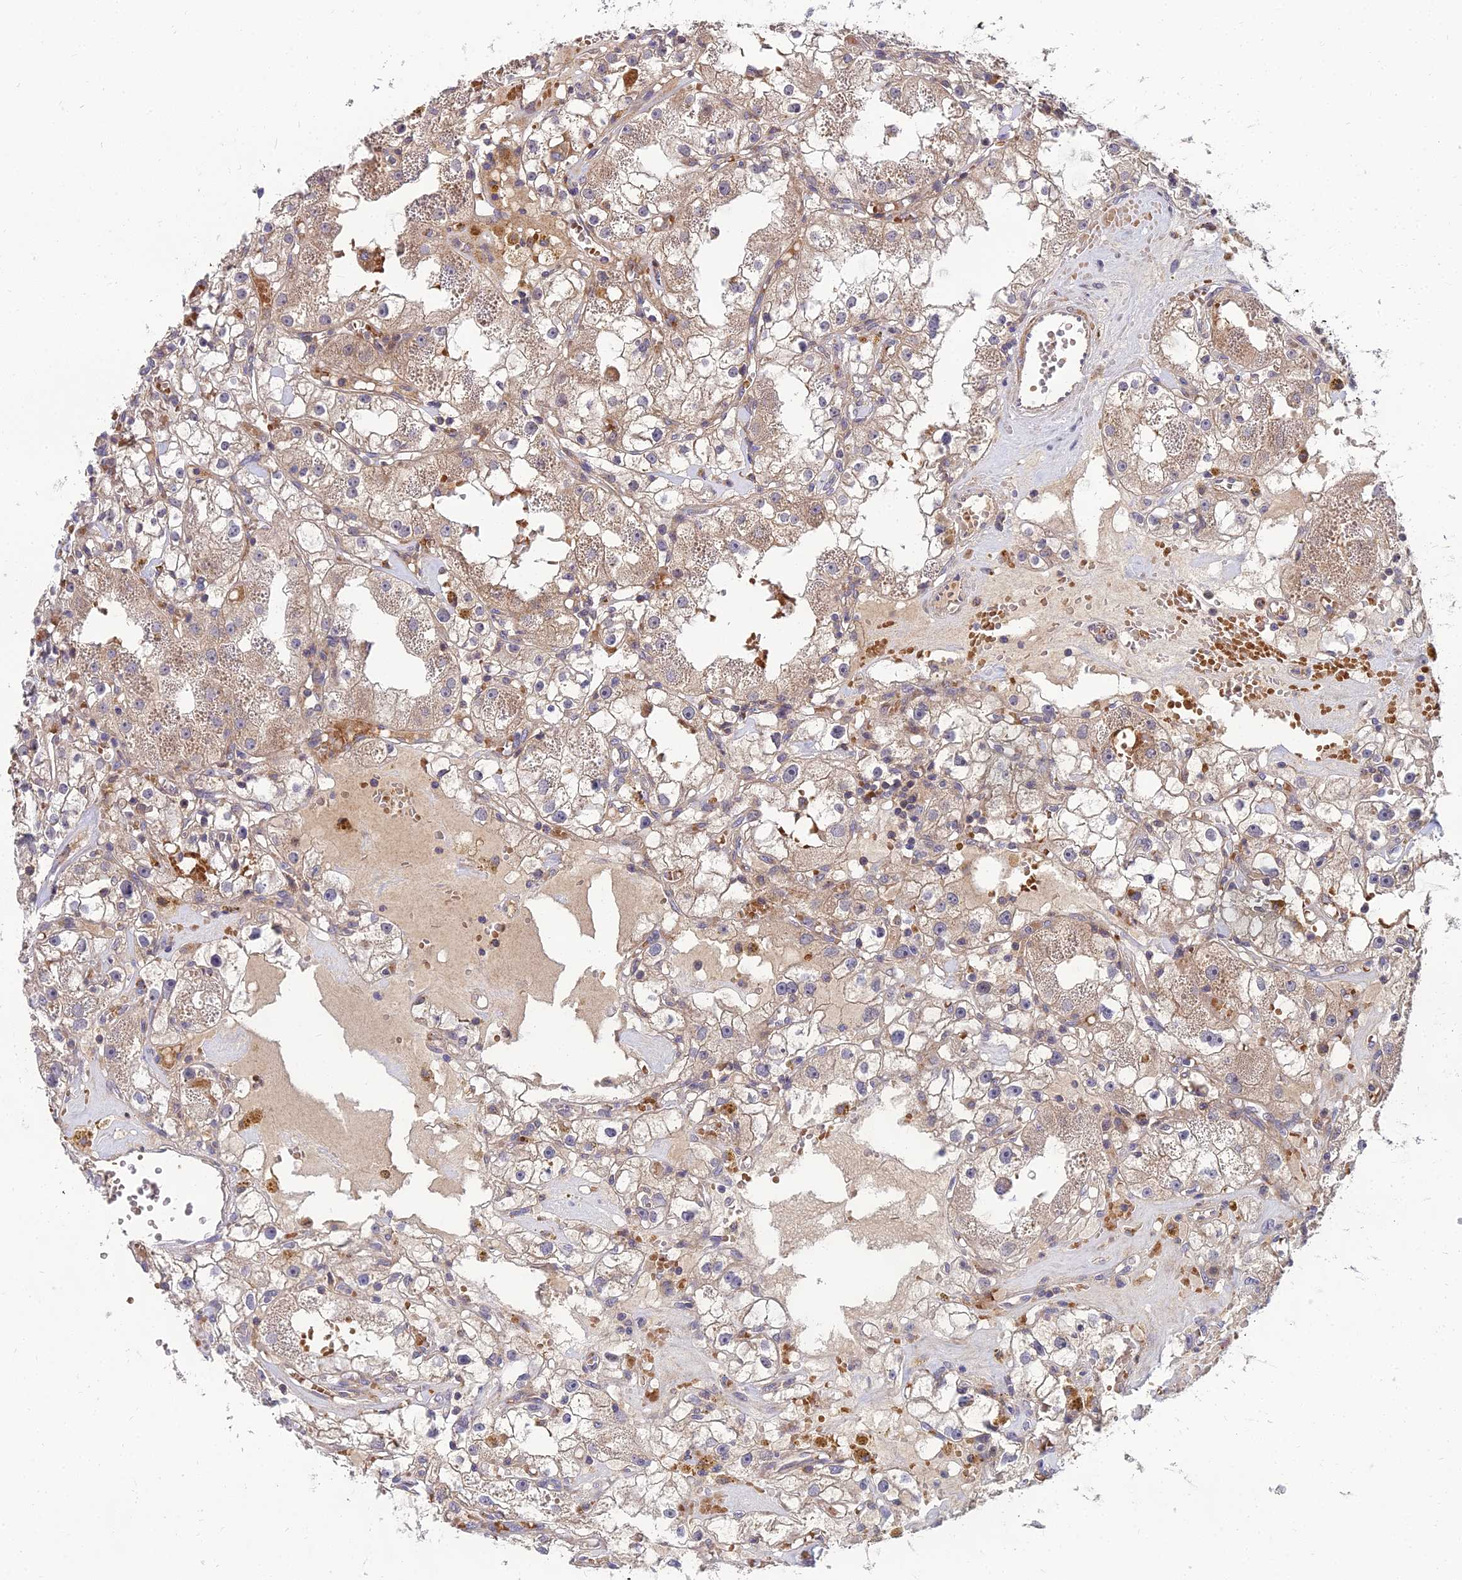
{"staining": {"intensity": "weak", "quantity": "25%-75%", "location": "cytoplasmic/membranous"}, "tissue": "renal cancer", "cell_type": "Tumor cells", "image_type": "cancer", "snomed": [{"axis": "morphology", "description": "Adenocarcinoma, NOS"}, {"axis": "topography", "description": "Kidney"}], "caption": "Immunohistochemistry (IHC) micrograph of neoplastic tissue: renal cancer (adenocarcinoma) stained using immunohistochemistry (IHC) reveals low levels of weak protein expression localized specifically in the cytoplasmic/membranous of tumor cells, appearing as a cytoplasmic/membranous brown color.", "gene": "NPY", "patient": {"sex": "male", "age": 56}}